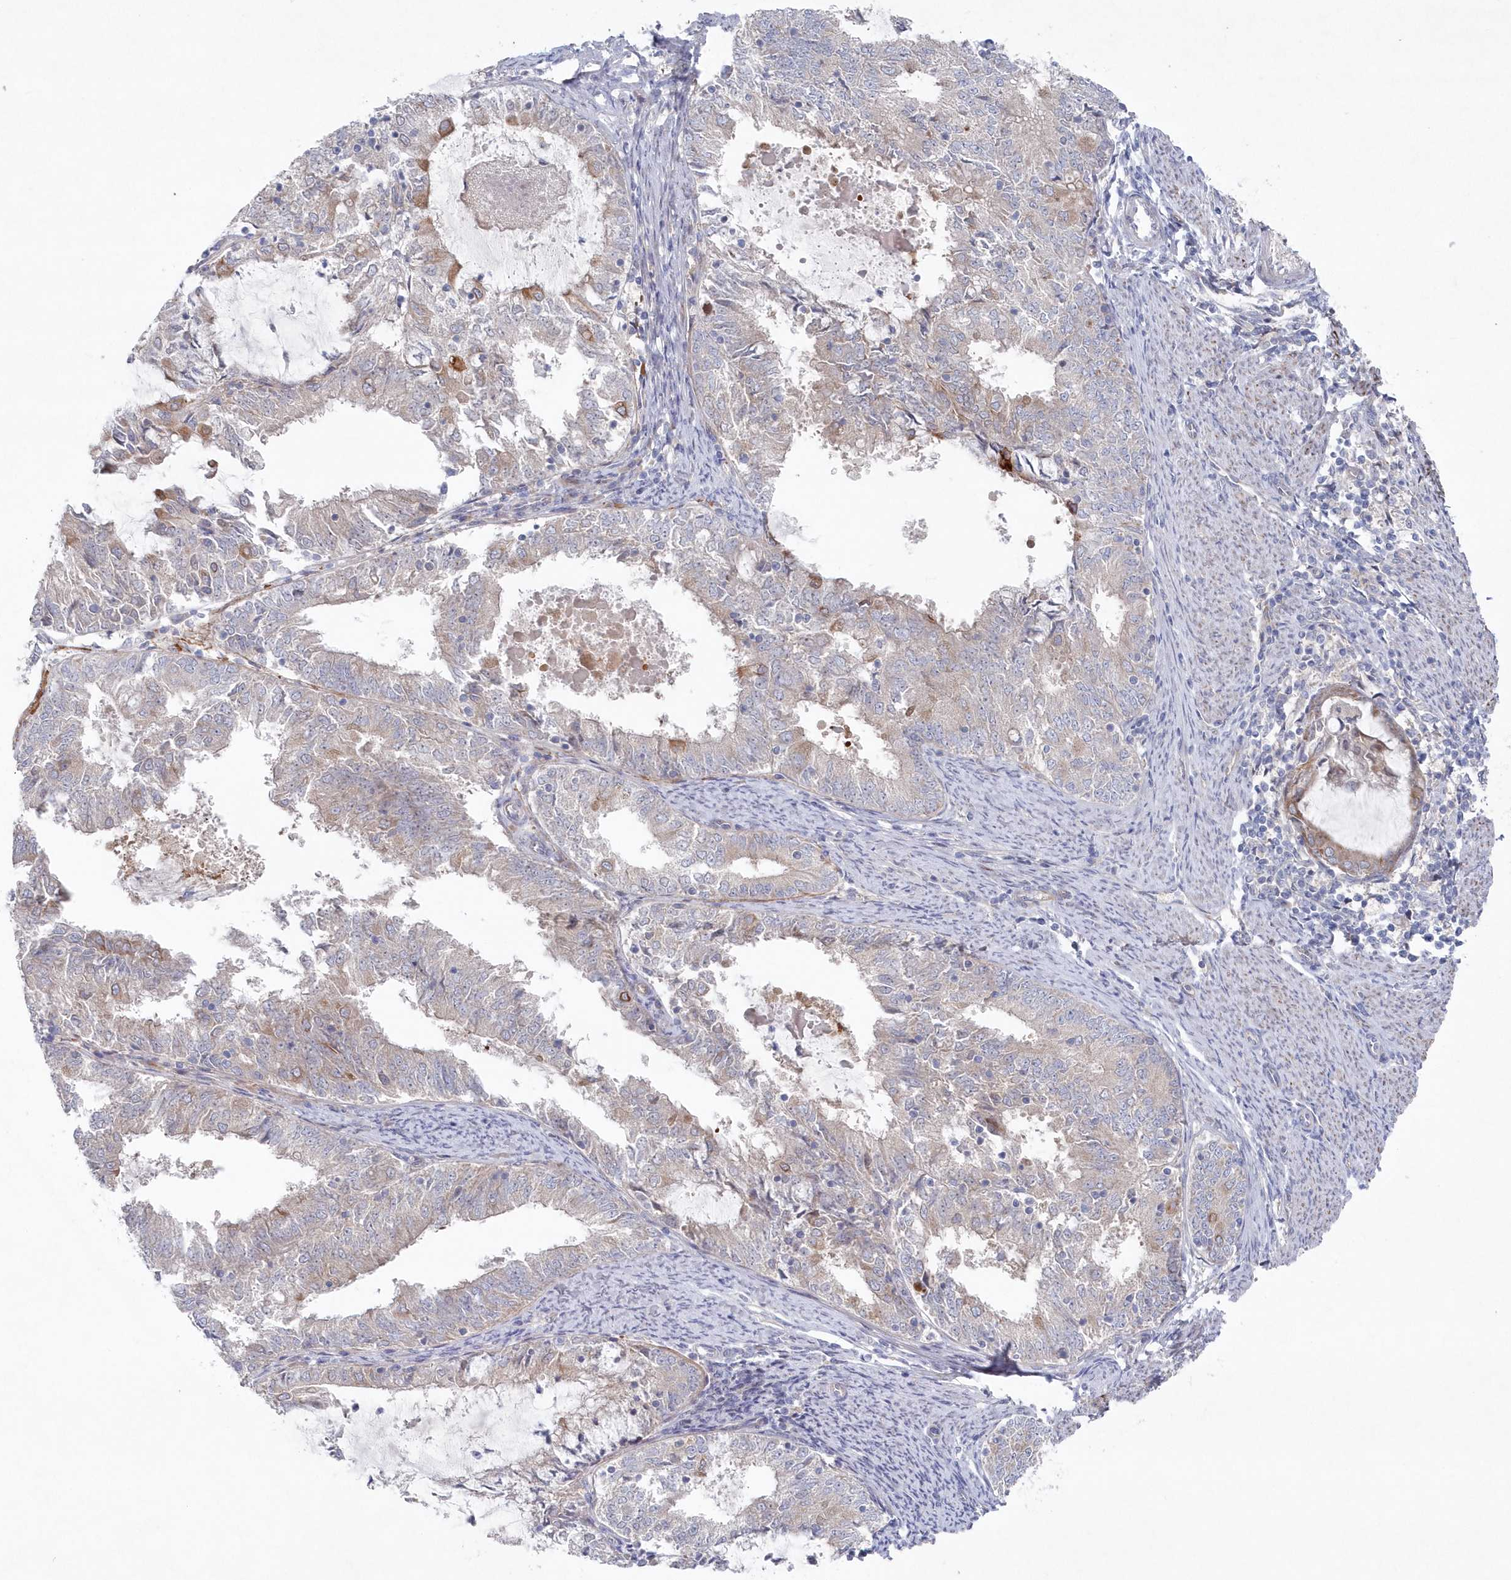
{"staining": {"intensity": "weak", "quantity": "<25%", "location": "cytoplasmic/membranous"}, "tissue": "endometrial cancer", "cell_type": "Tumor cells", "image_type": "cancer", "snomed": [{"axis": "morphology", "description": "Adenocarcinoma, NOS"}, {"axis": "topography", "description": "Endometrium"}], "caption": "Photomicrograph shows no protein positivity in tumor cells of endometrial adenocarcinoma tissue. Brightfield microscopy of immunohistochemistry (IHC) stained with DAB (3,3'-diaminobenzidine) (brown) and hematoxylin (blue), captured at high magnification.", "gene": "KIAA1586", "patient": {"sex": "female", "age": 57}}